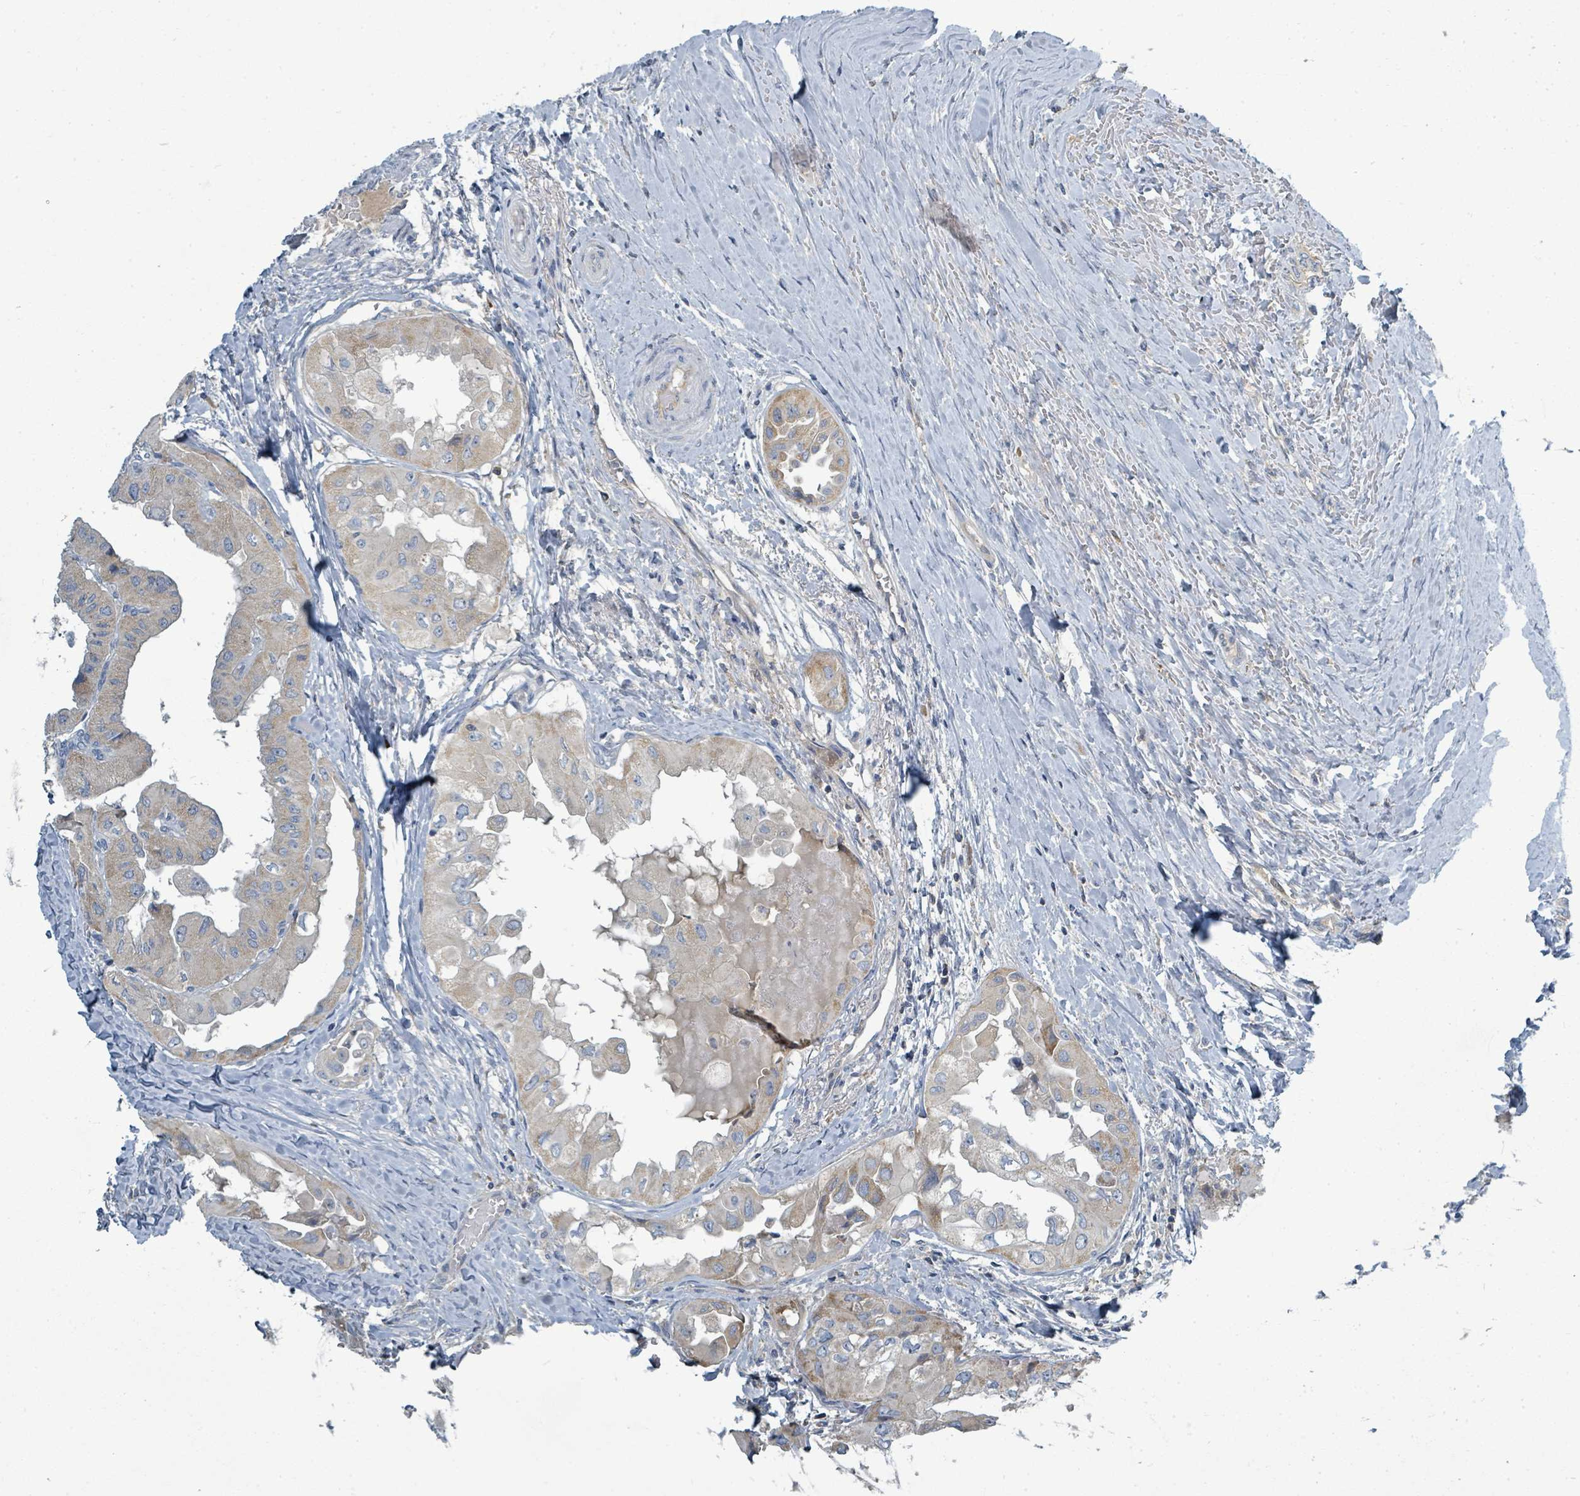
{"staining": {"intensity": "negative", "quantity": "none", "location": "none"}, "tissue": "thyroid cancer", "cell_type": "Tumor cells", "image_type": "cancer", "snomed": [{"axis": "morphology", "description": "Papillary adenocarcinoma, NOS"}, {"axis": "topography", "description": "Thyroid gland"}], "caption": "Tumor cells are negative for protein expression in human papillary adenocarcinoma (thyroid). (DAB (3,3'-diaminobenzidine) immunohistochemistry visualized using brightfield microscopy, high magnification).", "gene": "SLC25A23", "patient": {"sex": "female", "age": 59}}